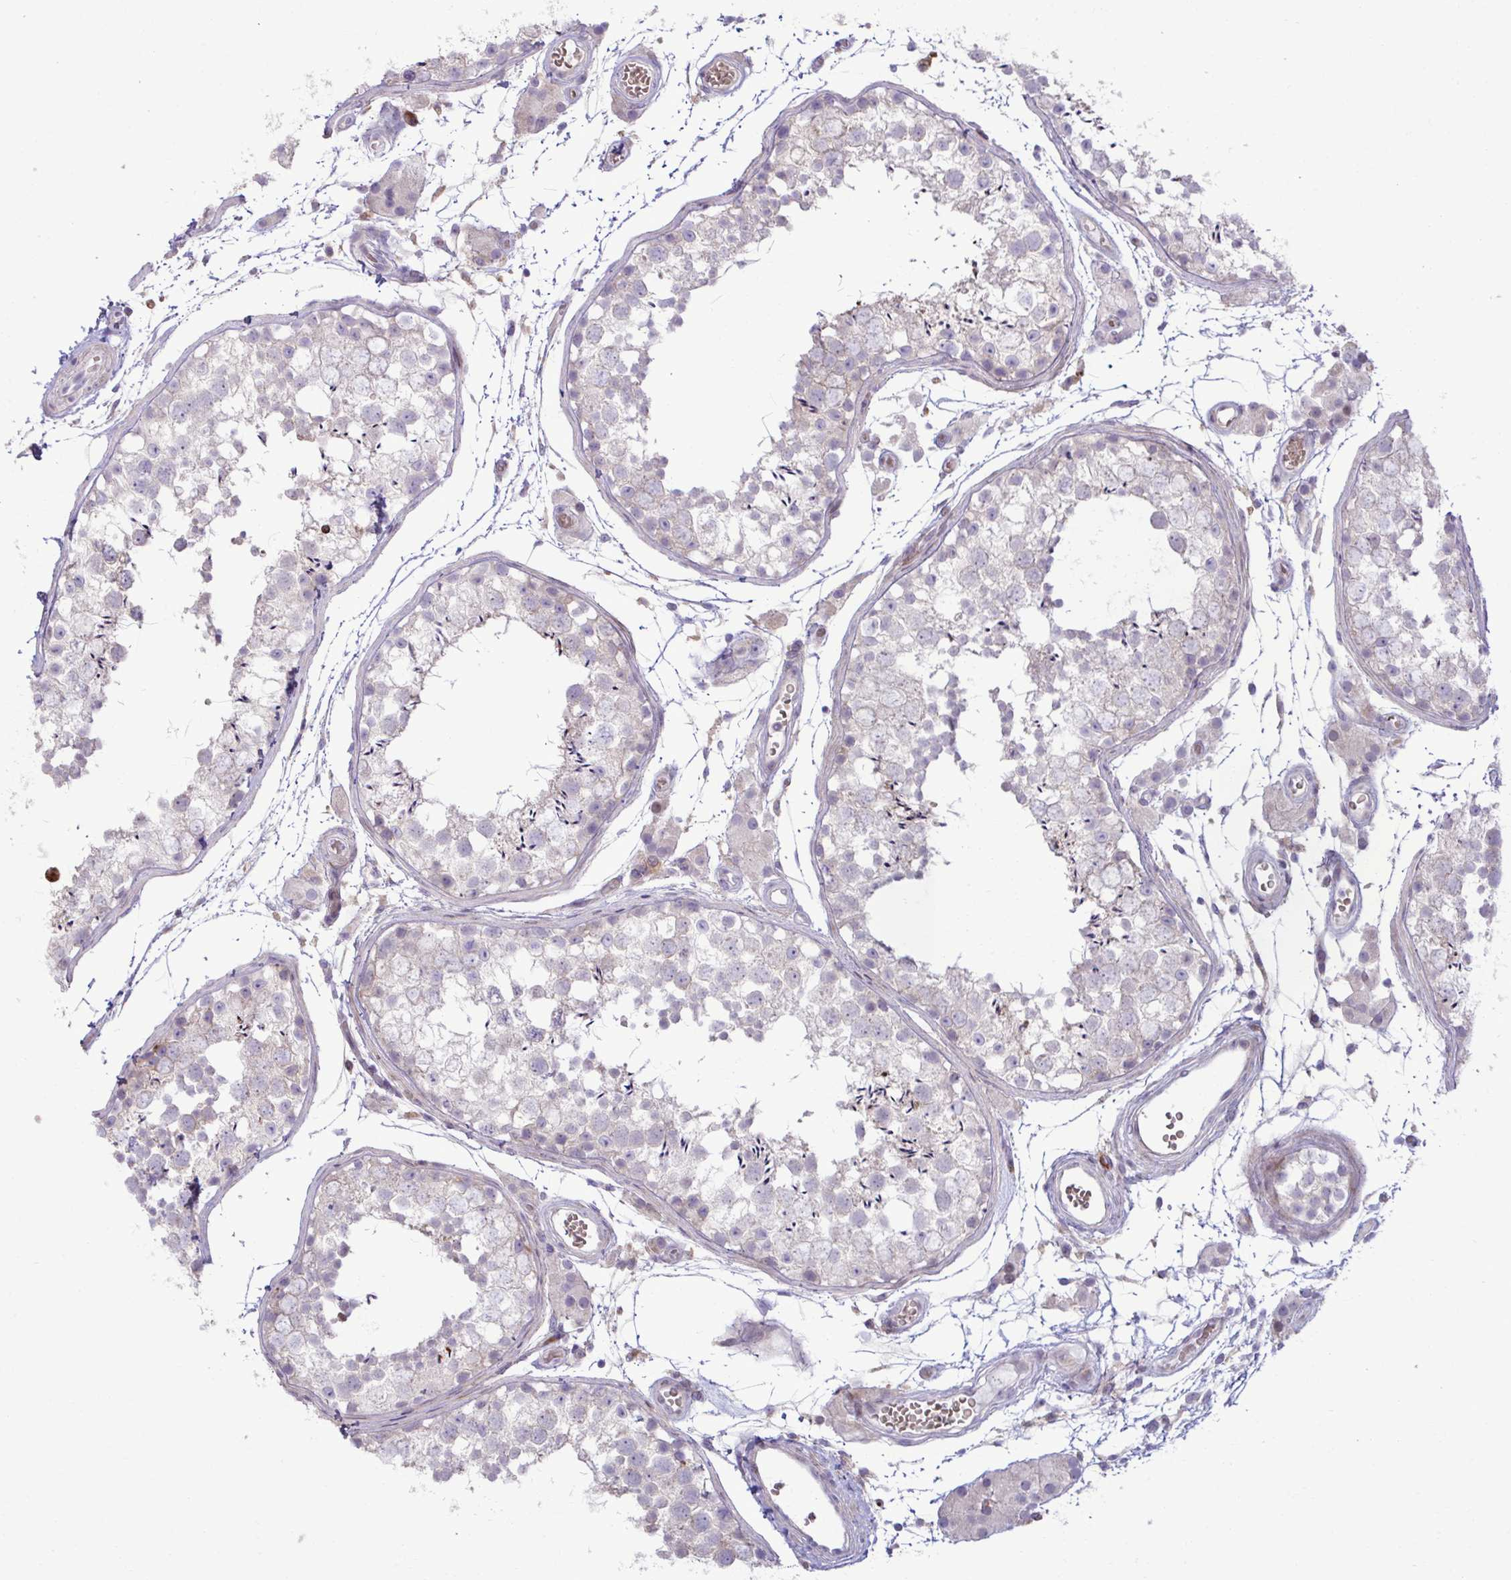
{"staining": {"intensity": "weak", "quantity": "<25%", "location": "cytoplasmic/membranous"}, "tissue": "testis", "cell_type": "Cells in seminiferous ducts", "image_type": "normal", "snomed": [{"axis": "morphology", "description": "Normal tissue, NOS"}, {"axis": "morphology", "description": "Seminoma, NOS"}, {"axis": "topography", "description": "Testis"}], "caption": "Testis was stained to show a protein in brown. There is no significant expression in cells in seminiferous ducts. (IHC, brightfield microscopy, high magnification).", "gene": "LIMS1", "patient": {"sex": "male", "age": 29}}